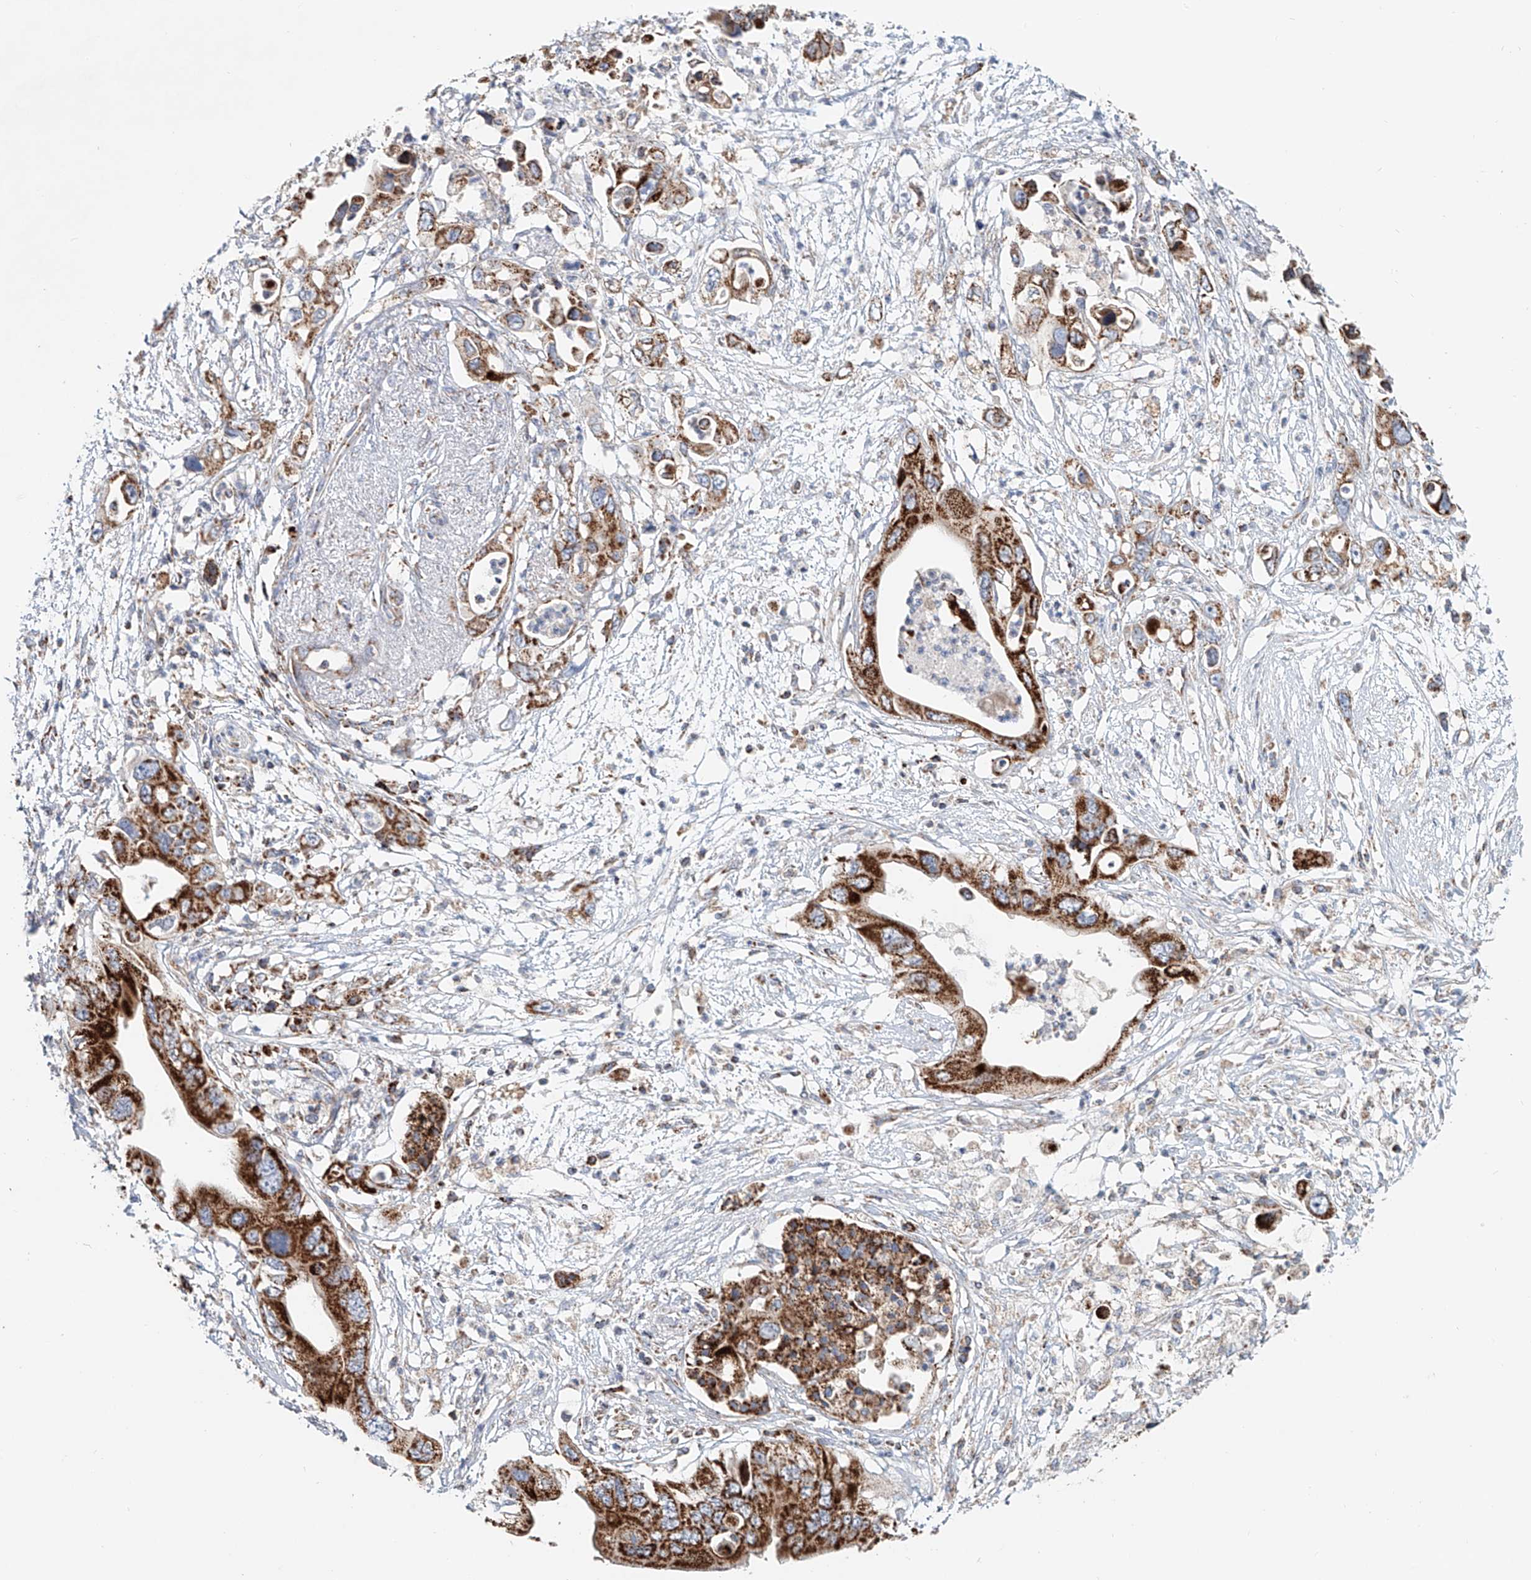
{"staining": {"intensity": "strong", "quantity": ">75%", "location": "cytoplasmic/membranous"}, "tissue": "pancreatic cancer", "cell_type": "Tumor cells", "image_type": "cancer", "snomed": [{"axis": "morphology", "description": "Adenocarcinoma, NOS"}, {"axis": "topography", "description": "Pancreas"}], "caption": "Immunohistochemistry (IHC) (DAB (3,3'-diaminobenzidine)) staining of adenocarcinoma (pancreatic) shows strong cytoplasmic/membranous protein staining in approximately >75% of tumor cells.", "gene": "CARD10", "patient": {"sex": "male", "age": 66}}